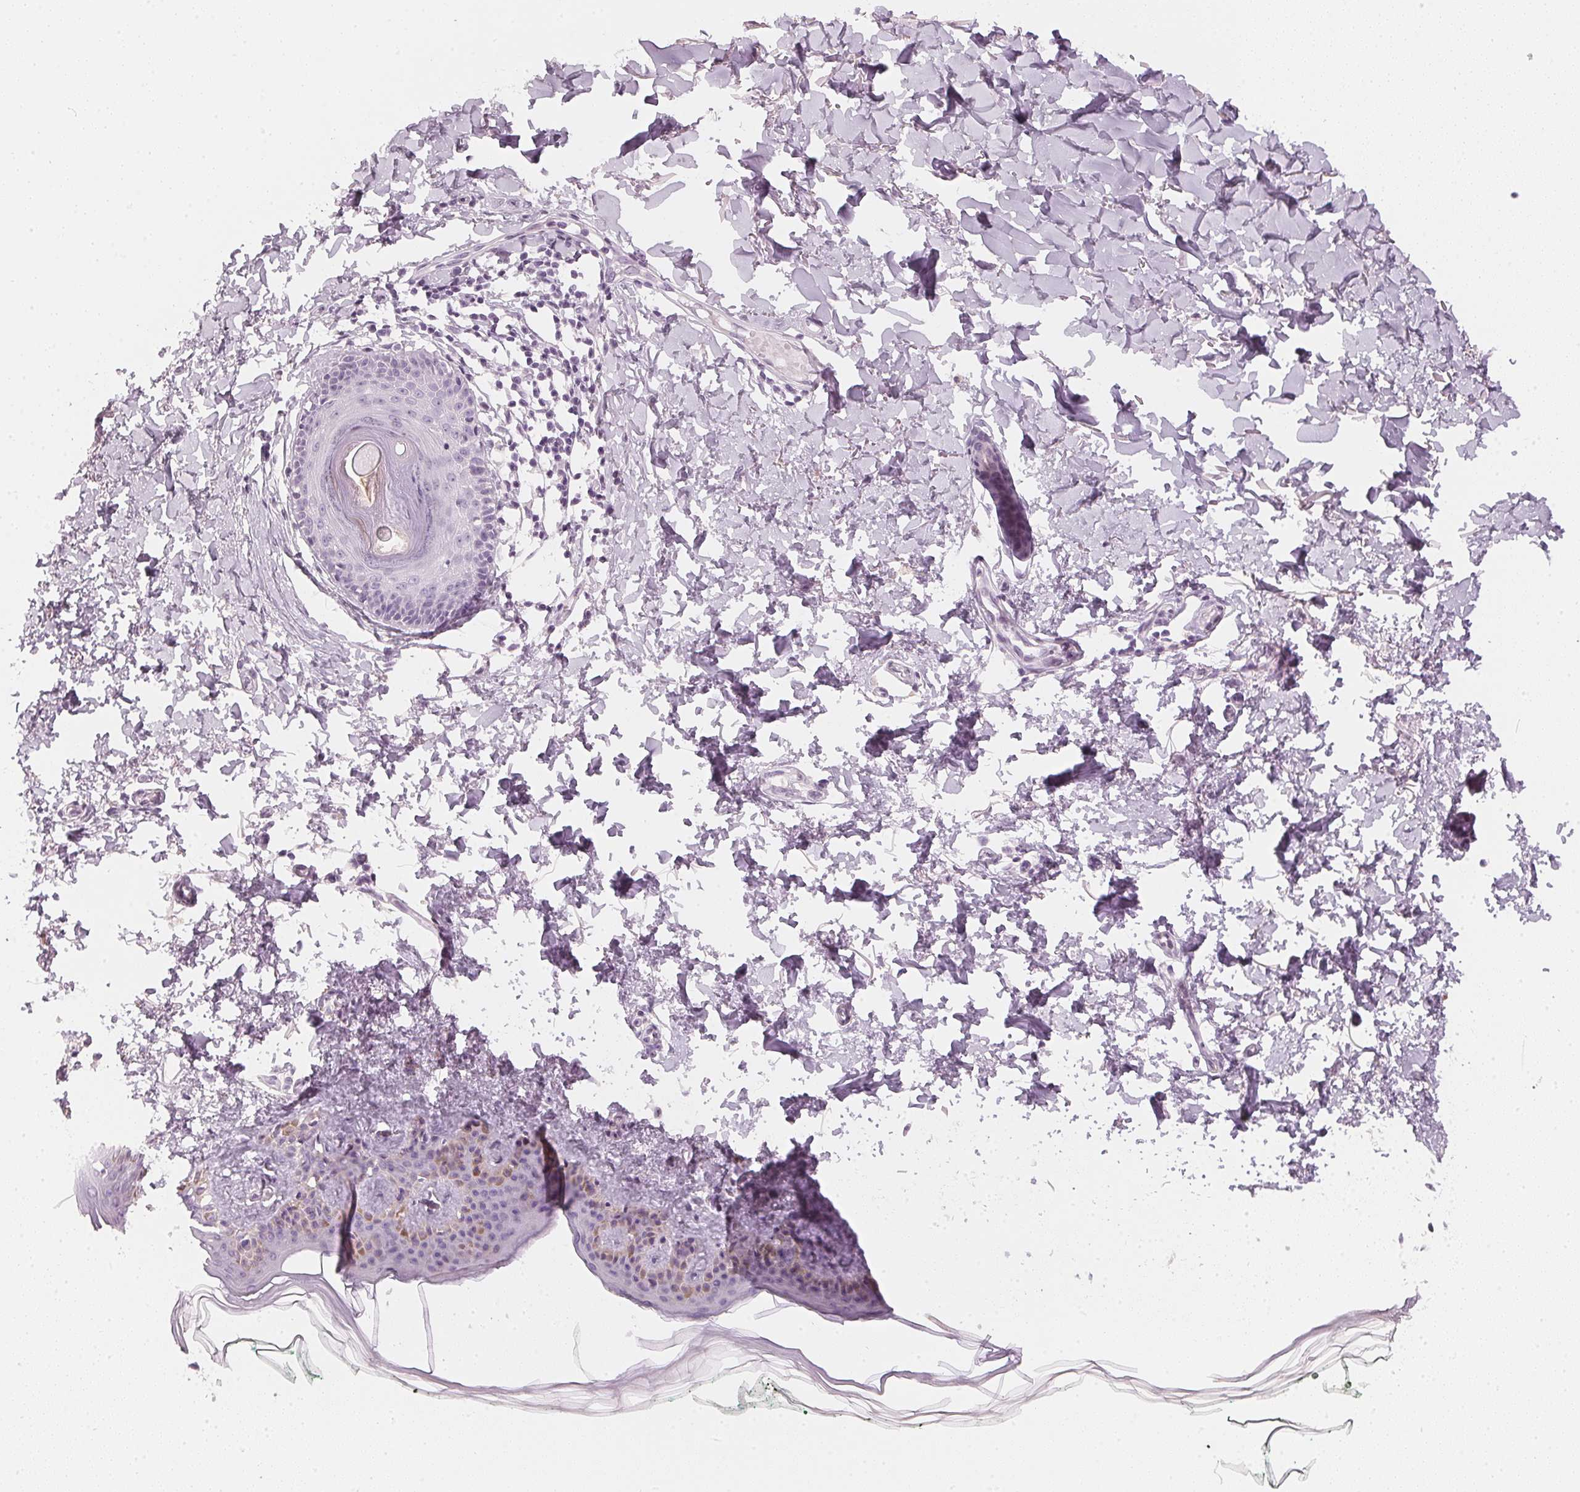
{"staining": {"intensity": "negative", "quantity": "none", "location": "none"}, "tissue": "skin", "cell_type": "Fibroblasts", "image_type": "normal", "snomed": [{"axis": "morphology", "description": "Normal tissue, NOS"}, {"axis": "topography", "description": "Skin"}, {"axis": "topography", "description": "Peripheral nerve tissue"}], "caption": "The IHC micrograph has no significant expression in fibroblasts of skin. (DAB IHC visualized using brightfield microscopy, high magnification).", "gene": "CHST4", "patient": {"sex": "female", "age": 45}}